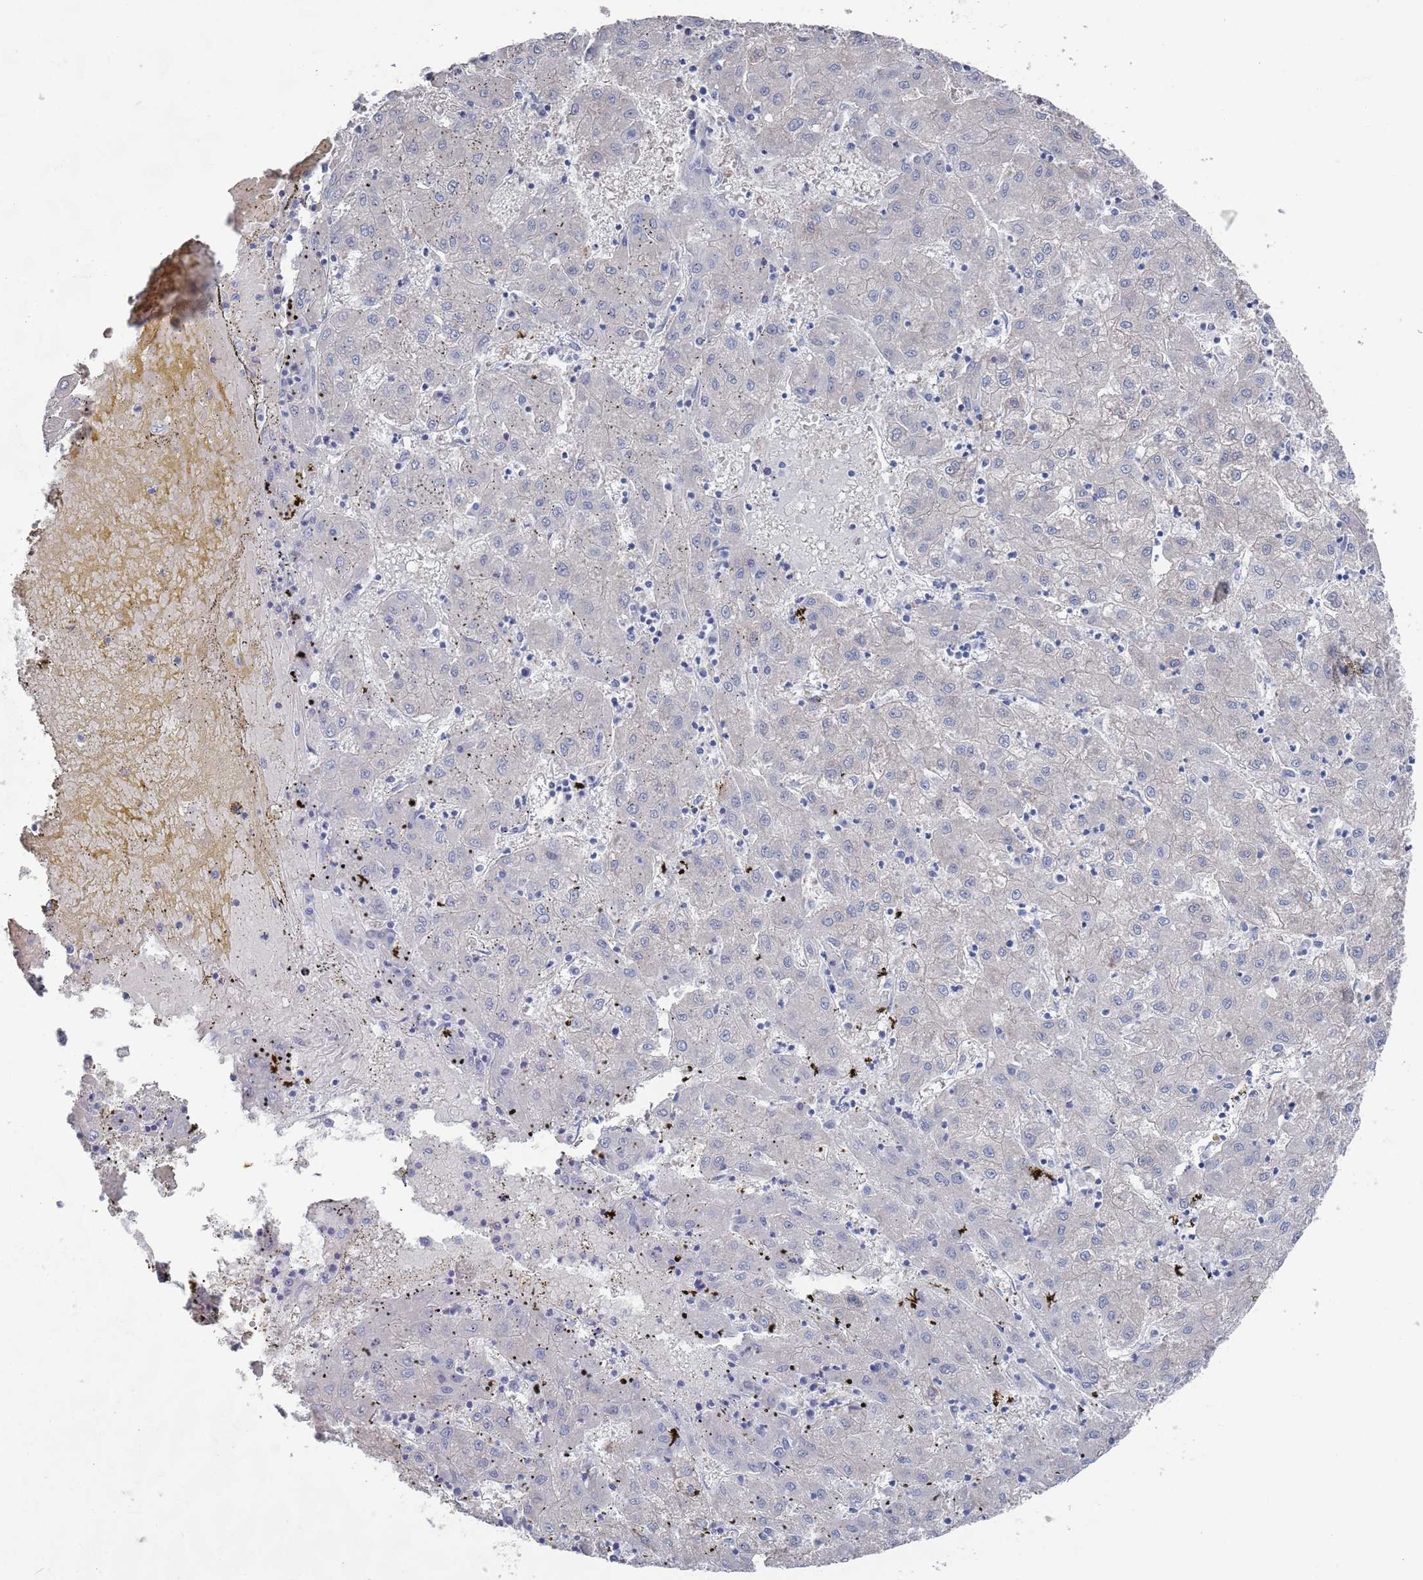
{"staining": {"intensity": "negative", "quantity": "none", "location": "none"}, "tissue": "liver cancer", "cell_type": "Tumor cells", "image_type": "cancer", "snomed": [{"axis": "morphology", "description": "Carcinoma, Hepatocellular, NOS"}, {"axis": "topography", "description": "Liver"}], "caption": "Tumor cells are negative for protein expression in human liver cancer (hepatocellular carcinoma). (Brightfield microscopy of DAB IHC at high magnification).", "gene": "TMCO3", "patient": {"sex": "male", "age": 72}}